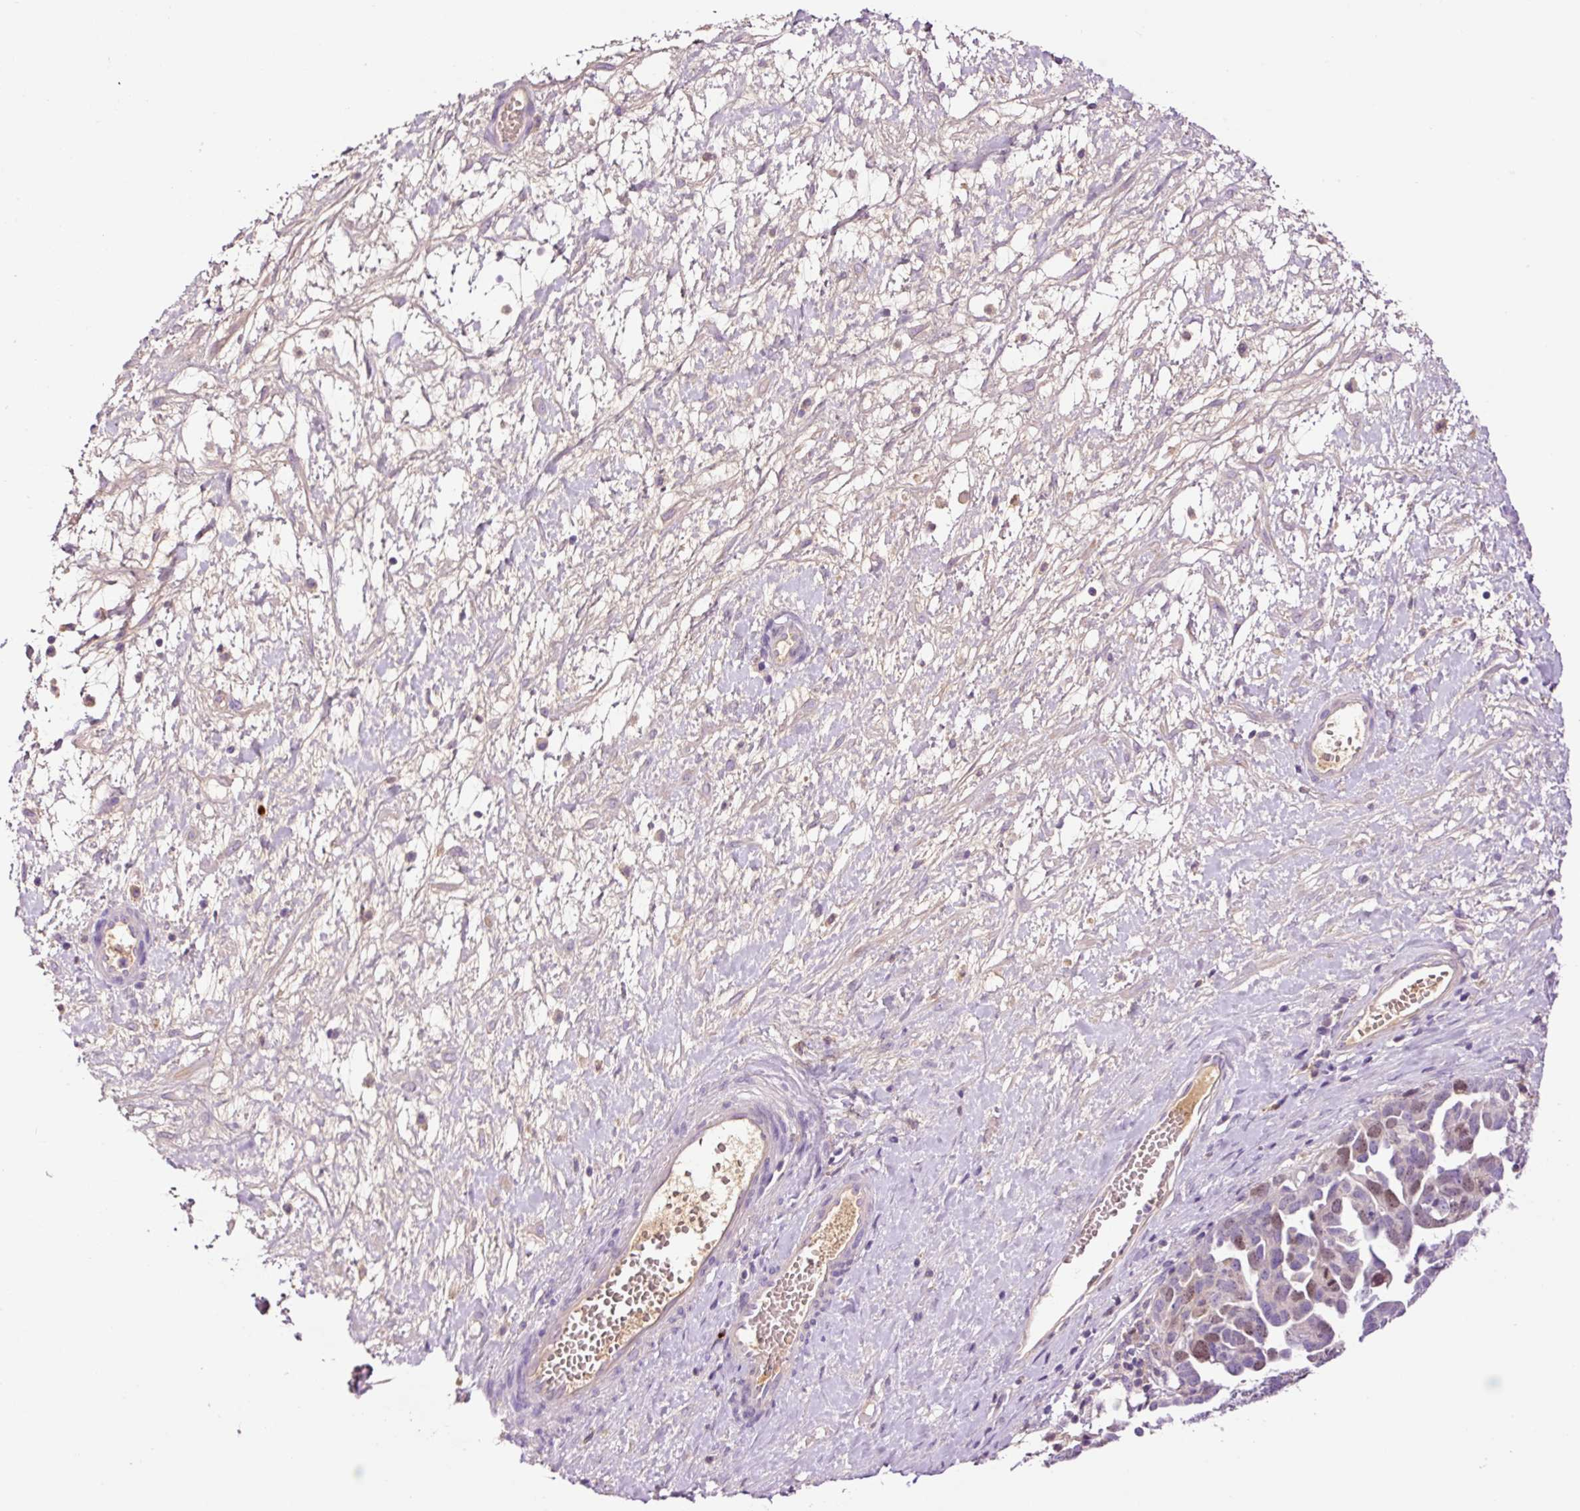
{"staining": {"intensity": "moderate", "quantity": "<25%", "location": "nuclear"}, "tissue": "ovarian cancer", "cell_type": "Tumor cells", "image_type": "cancer", "snomed": [{"axis": "morphology", "description": "Cystadenocarcinoma, serous, NOS"}, {"axis": "topography", "description": "Ovary"}], "caption": "Ovarian cancer (serous cystadenocarcinoma) stained with a protein marker reveals moderate staining in tumor cells.", "gene": "DPPA4", "patient": {"sex": "female", "age": 54}}